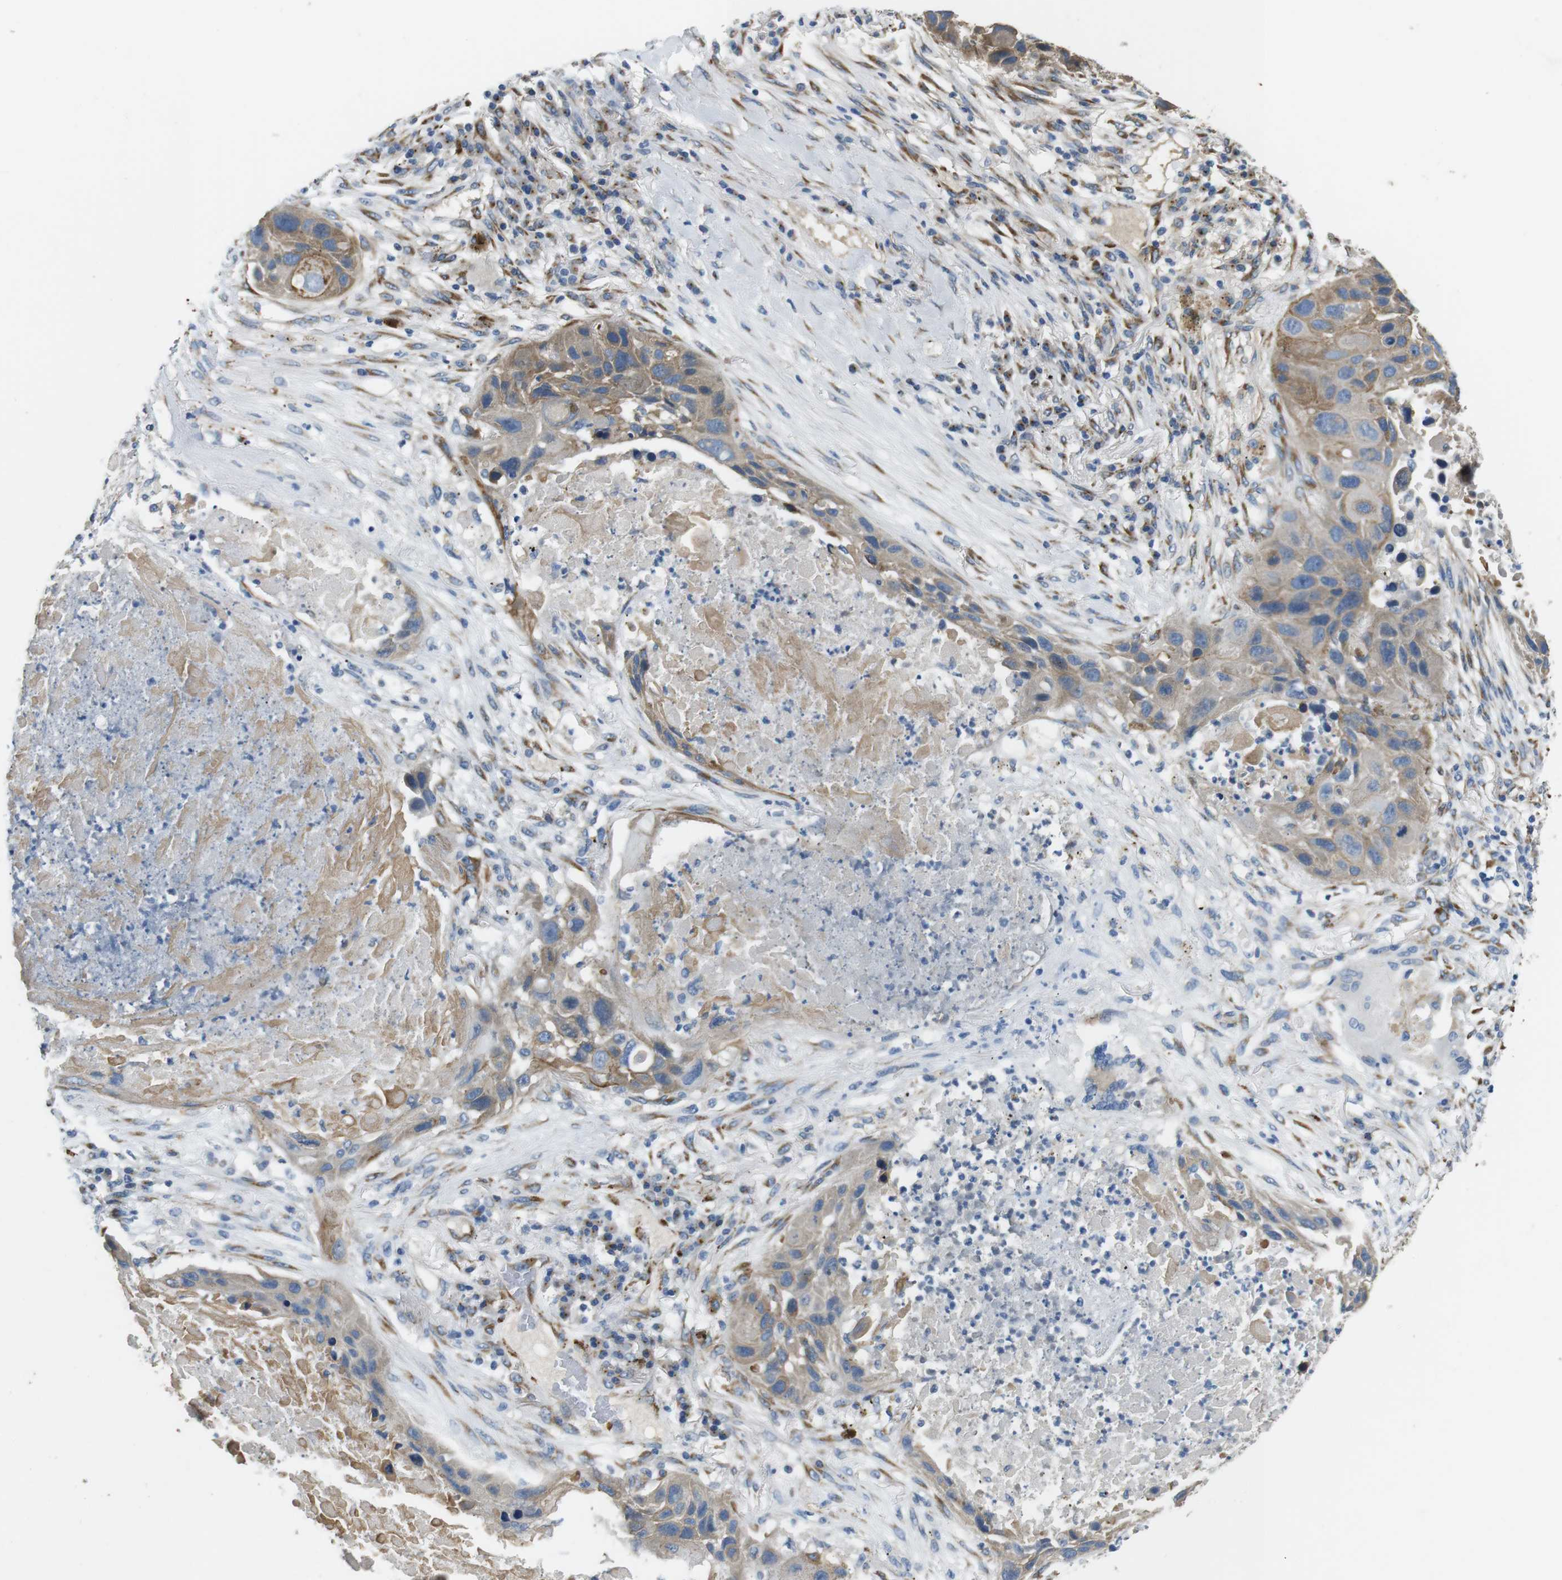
{"staining": {"intensity": "weak", "quantity": ">75%", "location": "cytoplasmic/membranous"}, "tissue": "lung cancer", "cell_type": "Tumor cells", "image_type": "cancer", "snomed": [{"axis": "morphology", "description": "Squamous cell carcinoma, NOS"}, {"axis": "topography", "description": "Lung"}], "caption": "Immunohistochemistry (DAB) staining of lung cancer (squamous cell carcinoma) exhibits weak cytoplasmic/membranous protein positivity in approximately >75% of tumor cells.", "gene": "UNC5CL", "patient": {"sex": "male", "age": 57}}